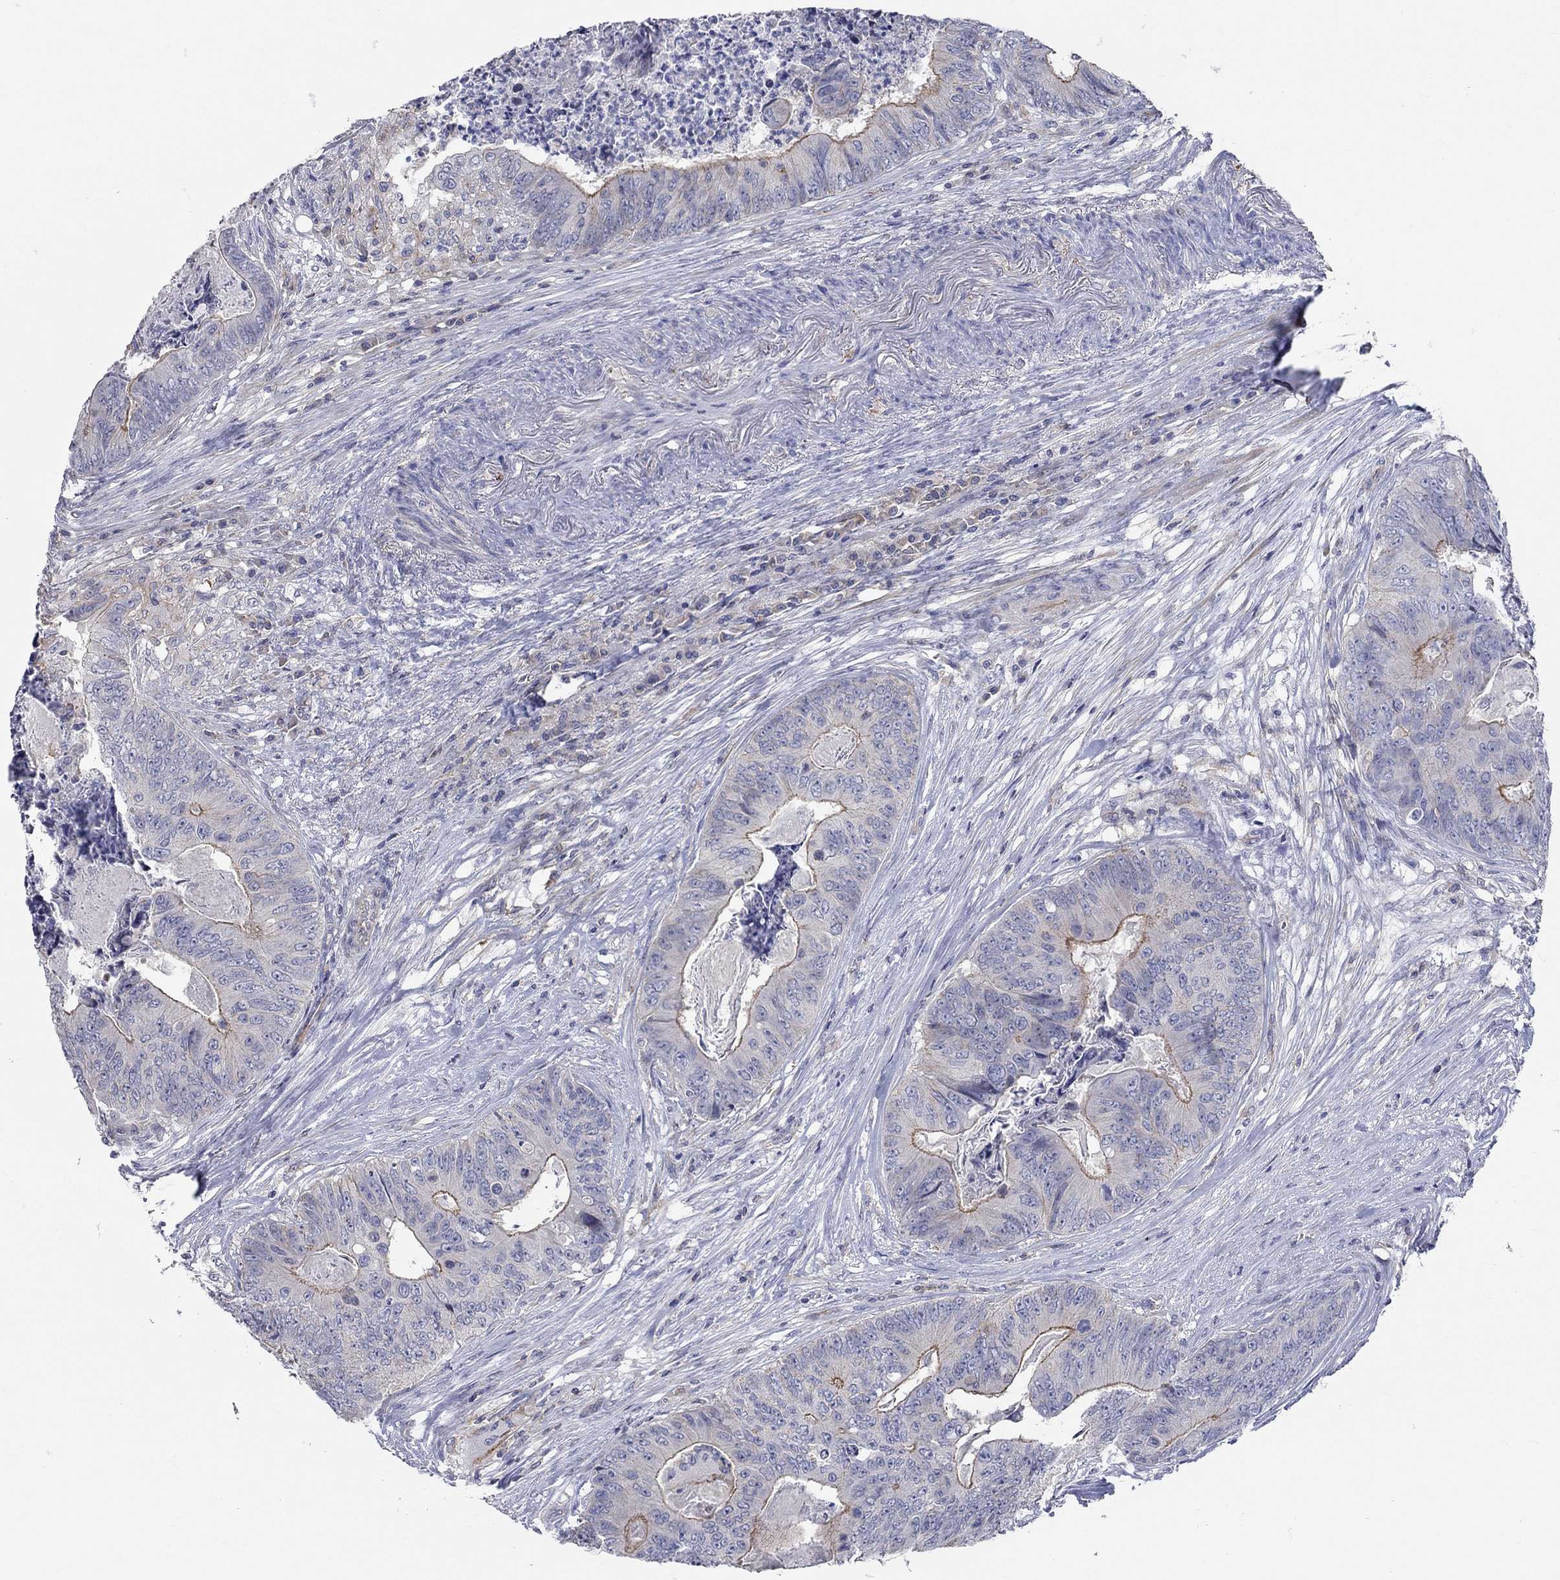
{"staining": {"intensity": "strong", "quantity": "<25%", "location": "cytoplasmic/membranous"}, "tissue": "colorectal cancer", "cell_type": "Tumor cells", "image_type": "cancer", "snomed": [{"axis": "morphology", "description": "Adenocarcinoma, NOS"}, {"axis": "topography", "description": "Colon"}], "caption": "This is a micrograph of immunohistochemistry staining of colorectal cancer (adenocarcinoma), which shows strong positivity in the cytoplasmic/membranous of tumor cells.", "gene": "PCDHGA10", "patient": {"sex": "male", "age": 84}}